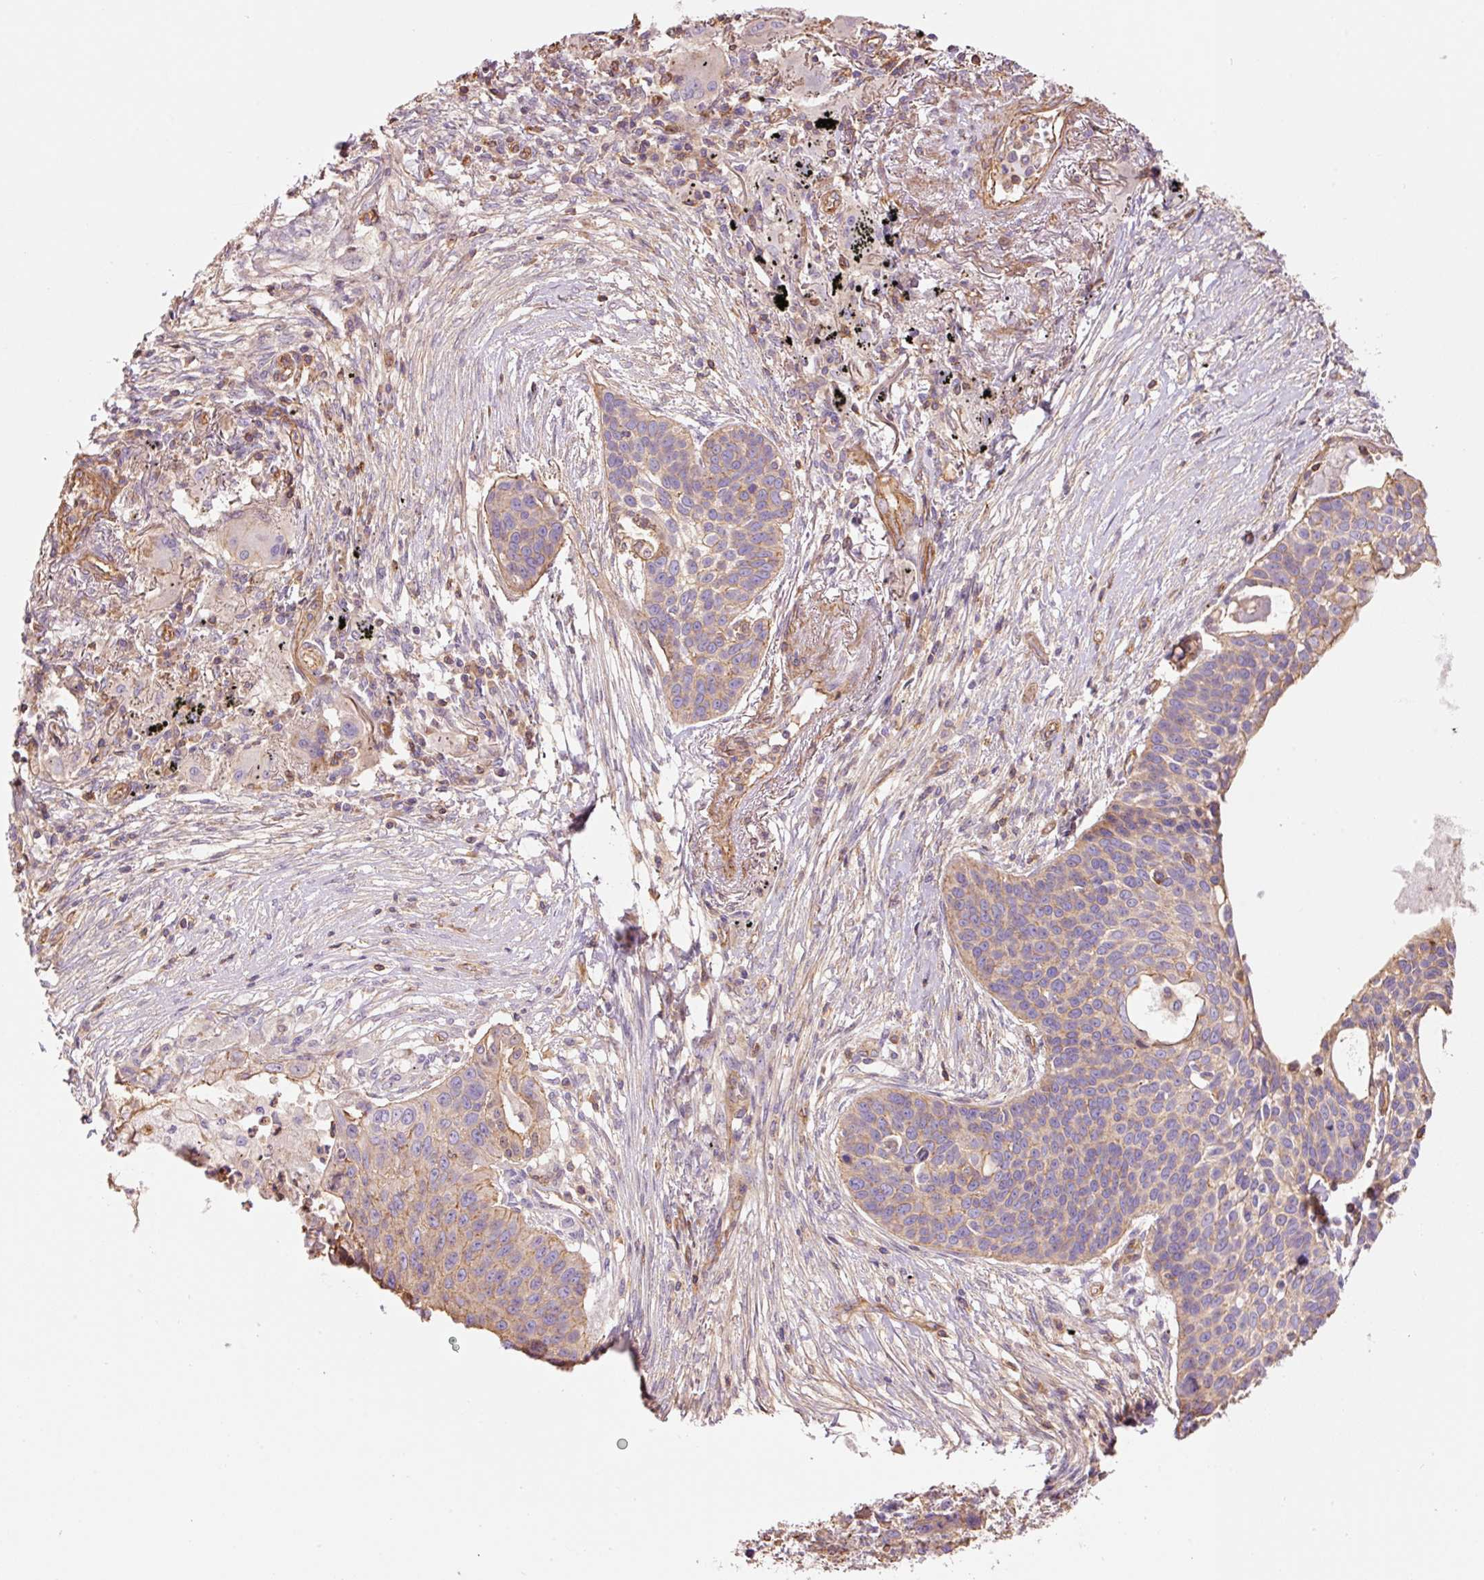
{"staining": {"intensity": "moderate", "quantity": "25%-75%", "location": "cytoplasmic/membranous"}, "tissue": "lung cancer", "cell_type": "Tumor cells", "image_type": "cancer", "snomed": [{"axis": "morphology", "description": "Squamous cell carcinoma, NOS"}, {"axis": "topography", "description": "Lung"}], "caption": "Immunohistochemistry (DAB) staining of human lung cancer (squamous cell carcinoma) reveals moderate cytoplasmic/membranous protein expression in approximately 25%-75% of tumor cells.", "gene": "PPP1R1B", "patient": {"sex": "male", "age": 71}}